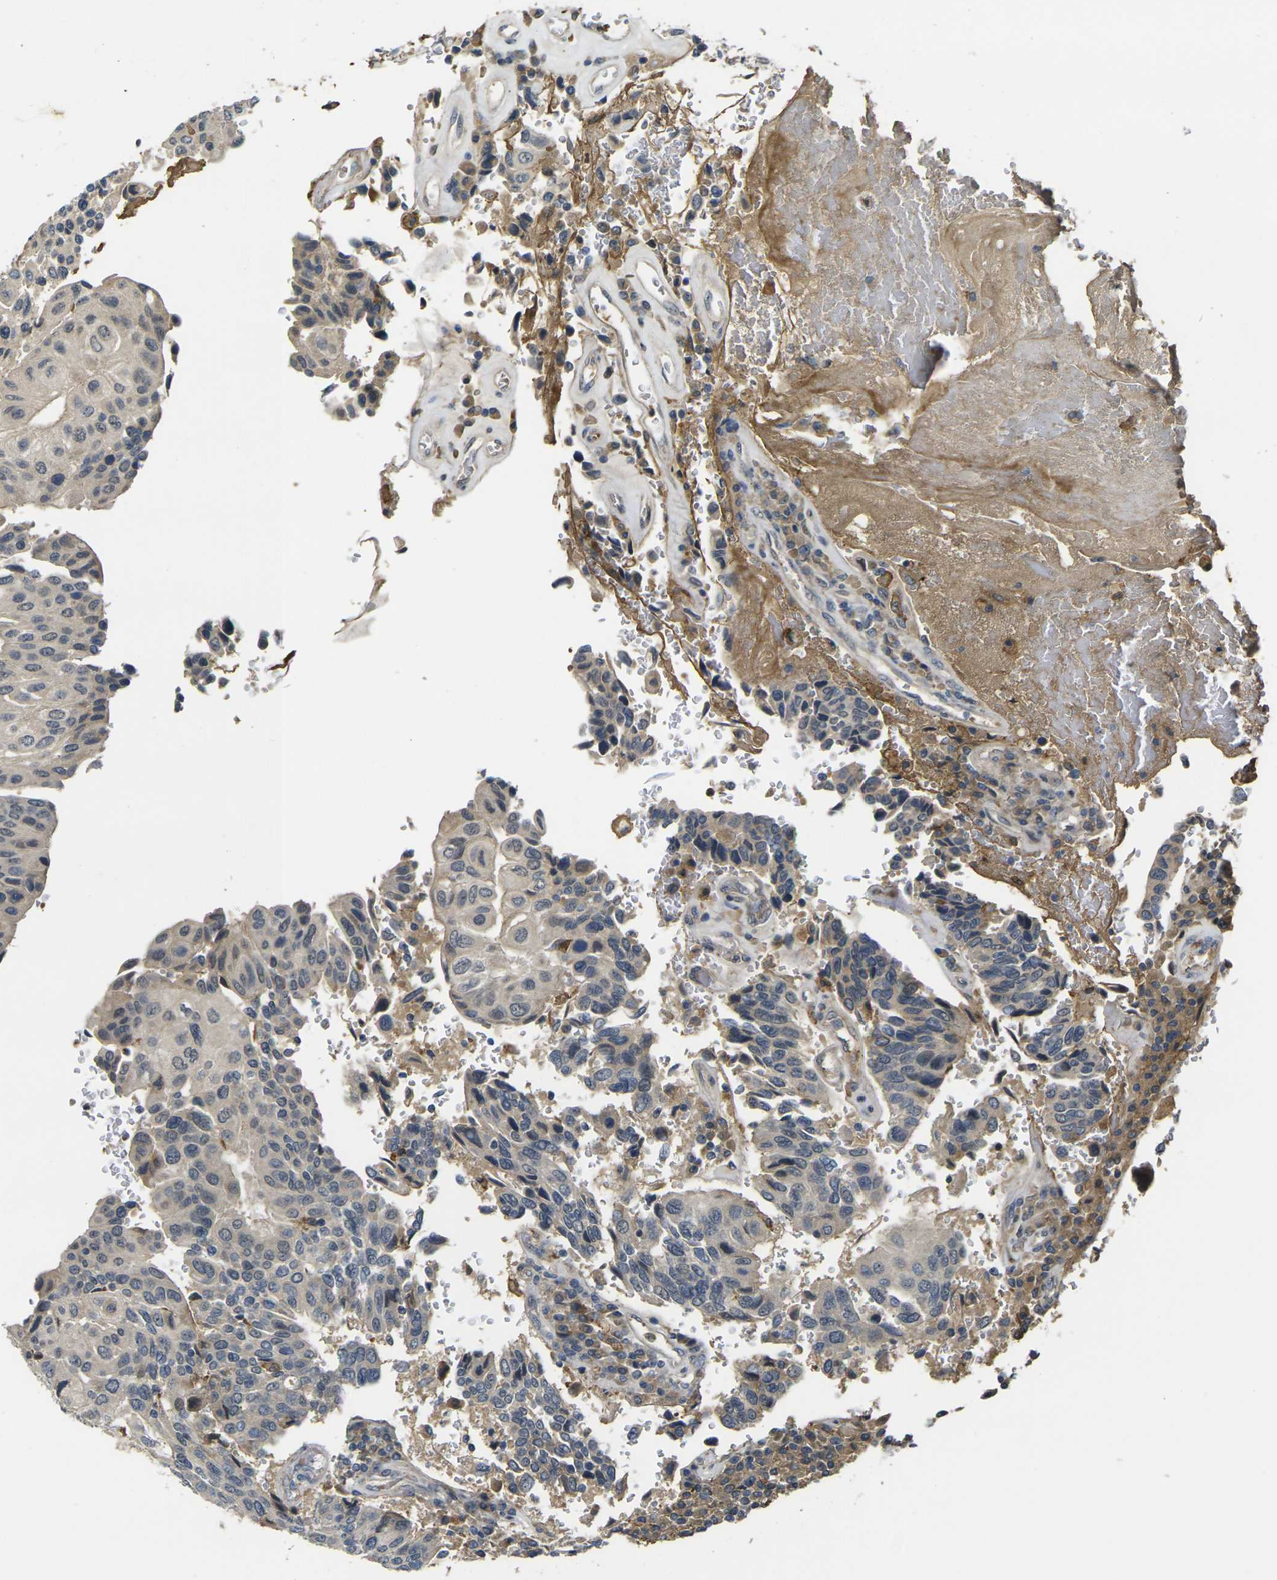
{"staining": {"intensity": "negative", "quantity": "none", "location": "none"}, "tissue": "urothelial cancer", "cell_type": "Tumor cells", "image_type": "cancer", "snomed": [{"axis": "morphology", "description": "Urothelial carcinoma, High grade"}, {"axis": "topography", "description": "Urinary bladder"}], "caption": "DAB immunohistochemical staining of urothelial cancer exhibits no significant expression in tumor cells. (IHC, brightfield microscopy, high magnification).", "gene": "PIGL", "patient": {"sex": "male", "age": 66}}